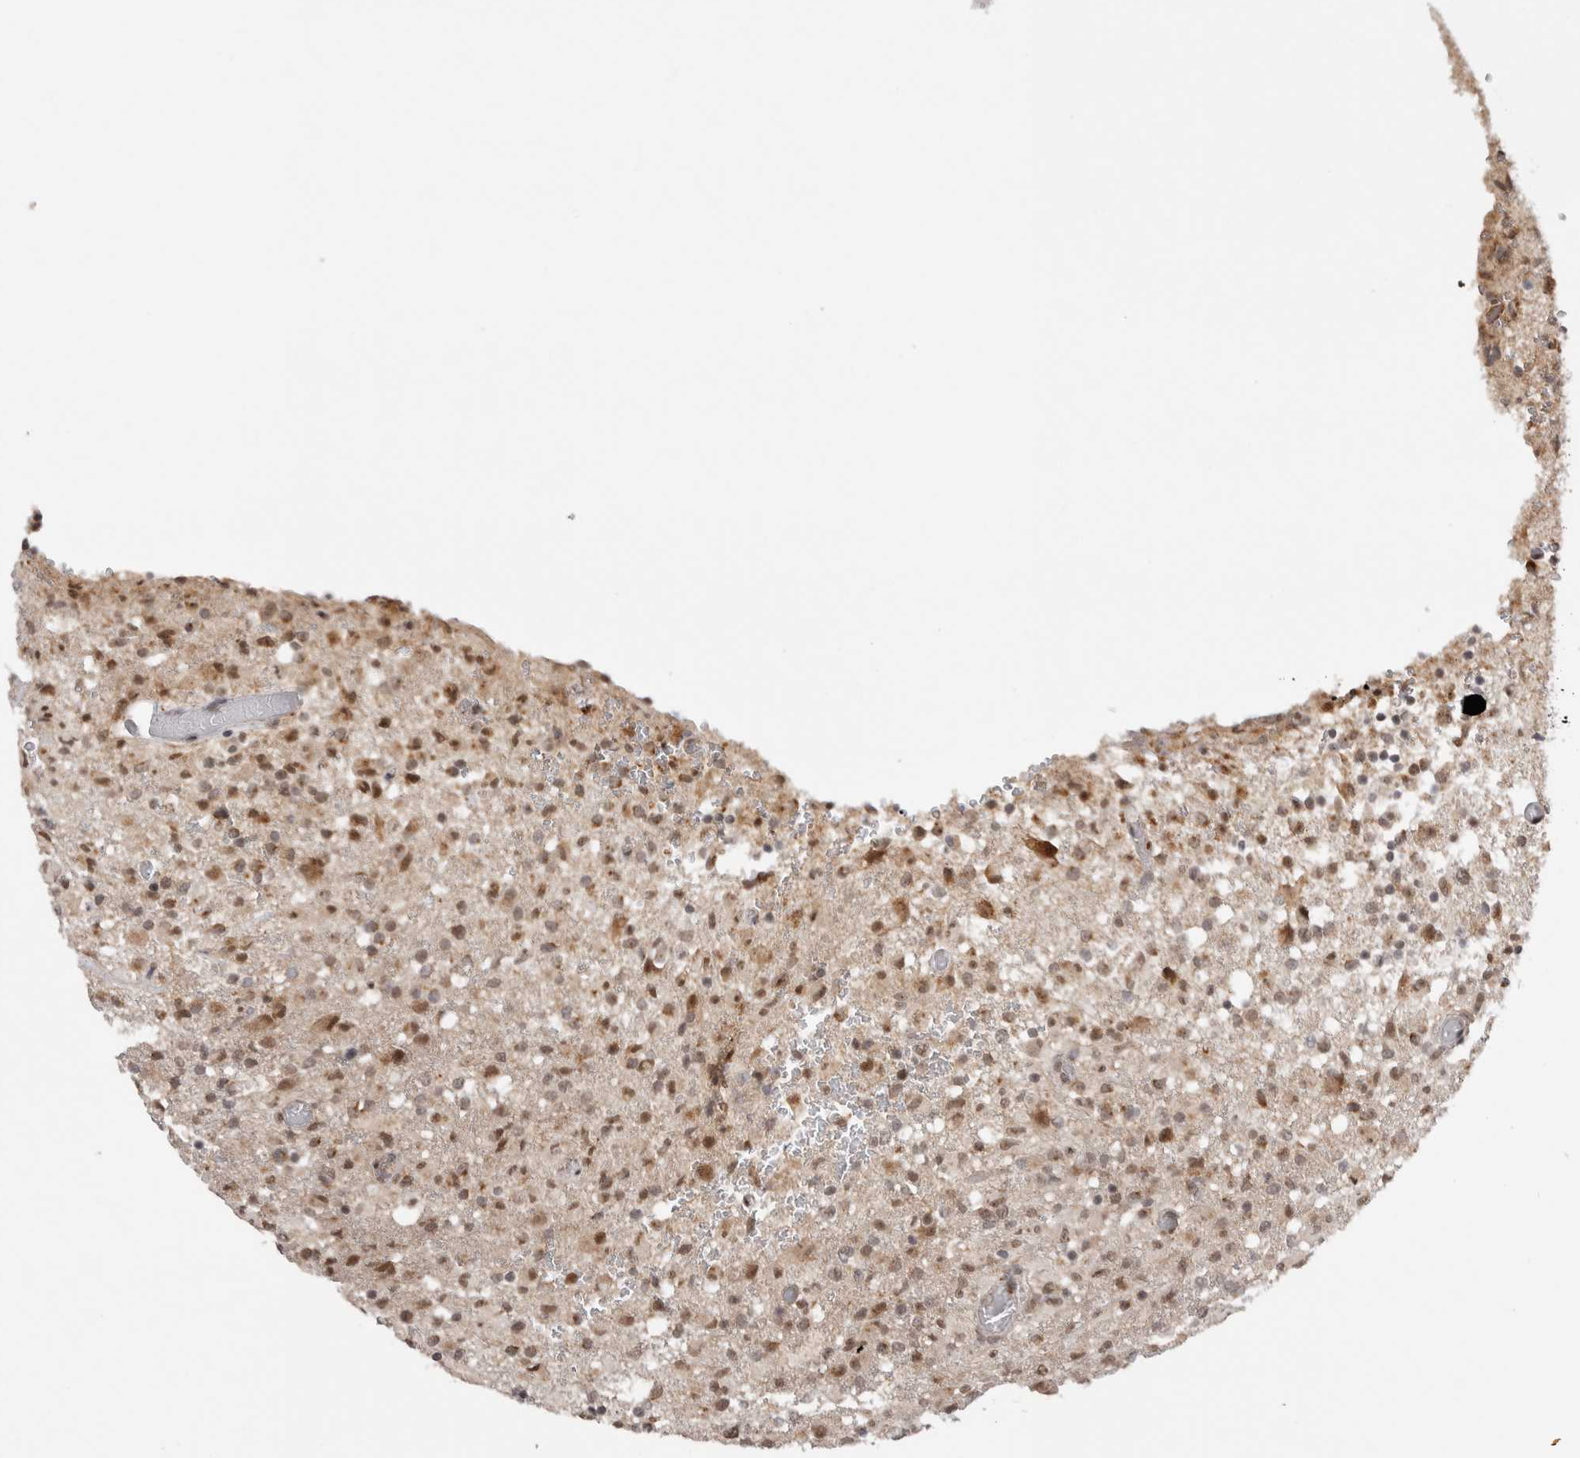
{"staining": {"intensity": "moderate", "quantity": ">75%", "location": "nuclear"}, "tissue": "glioma", "cell_type": "Tumor cells", "image_type": "cancer", "snomed": [{"axis": "morphology", "description": "Glioma, malignant, High grade"}, {"axis": "topography", "description": "Brain"}], "caption": "The histopathology image displays immunohistochemical staining of glioma. There is moderate nuclear staining is present in approximately >75% of tumor cells.", "gene": "TMEM65", "patient": {"sex": "female", "age": 57}}